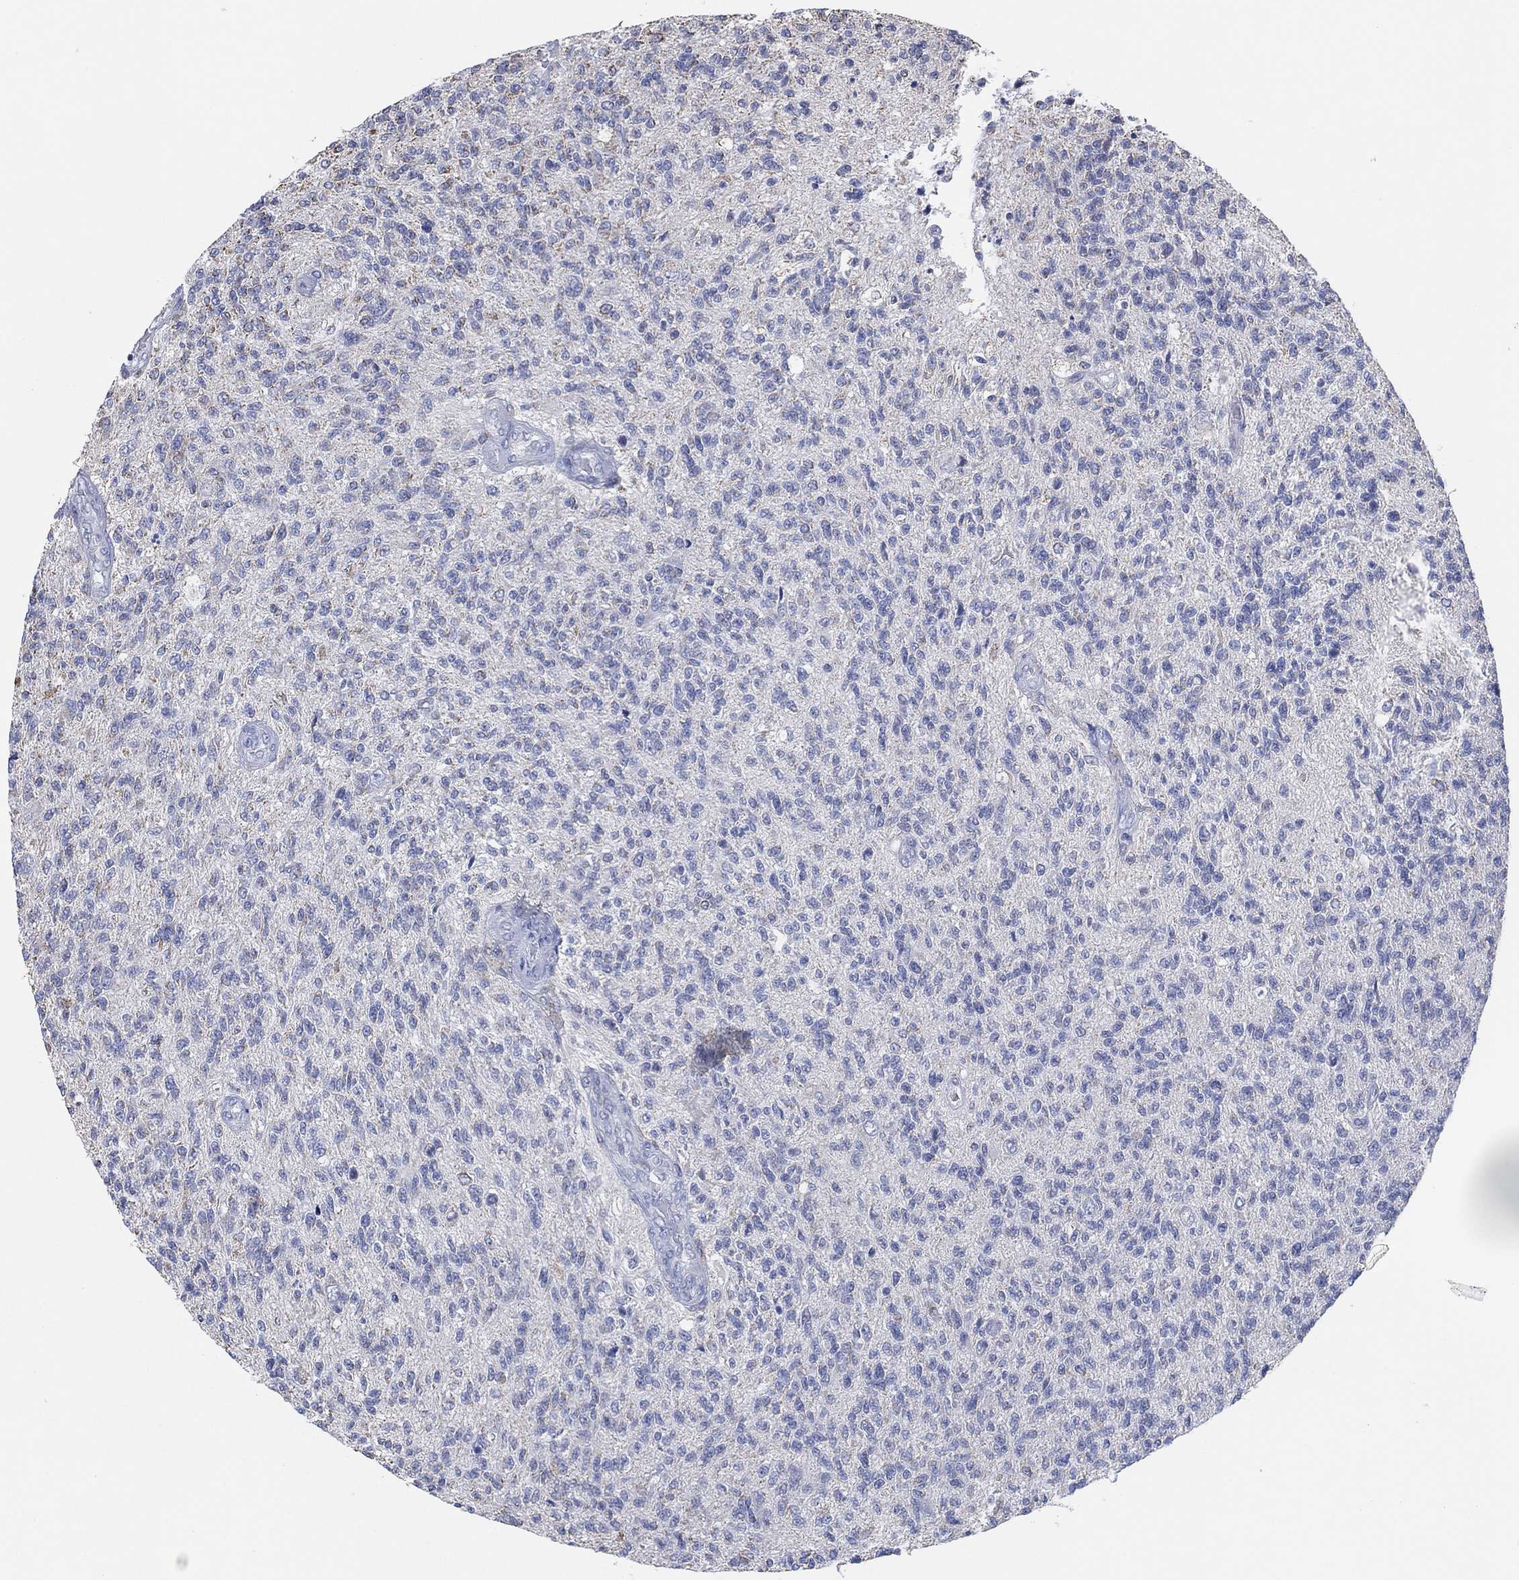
{"staining": {"intensity": "negative", "quantity": "none", "location": "none"}, "tissue": "glioma", "cell_type": "Tumor cells", "image_type": "cancer", "snomed": [{"axis": "morphology", "description": "Glioma, malignant, High grade"}, {"axis": "topography", "description": "Brain"}], "caption": "Tumor cells are negative for brown protein staining in malignant glioma (high-grade). The staining is performed using DAB (3,3'-diaminobenzidine) brown chromogen with nuclei counter-stained in using hematoxylin.", "gene": "CFTR", "patient": {"sex": "male", "age": 56}}